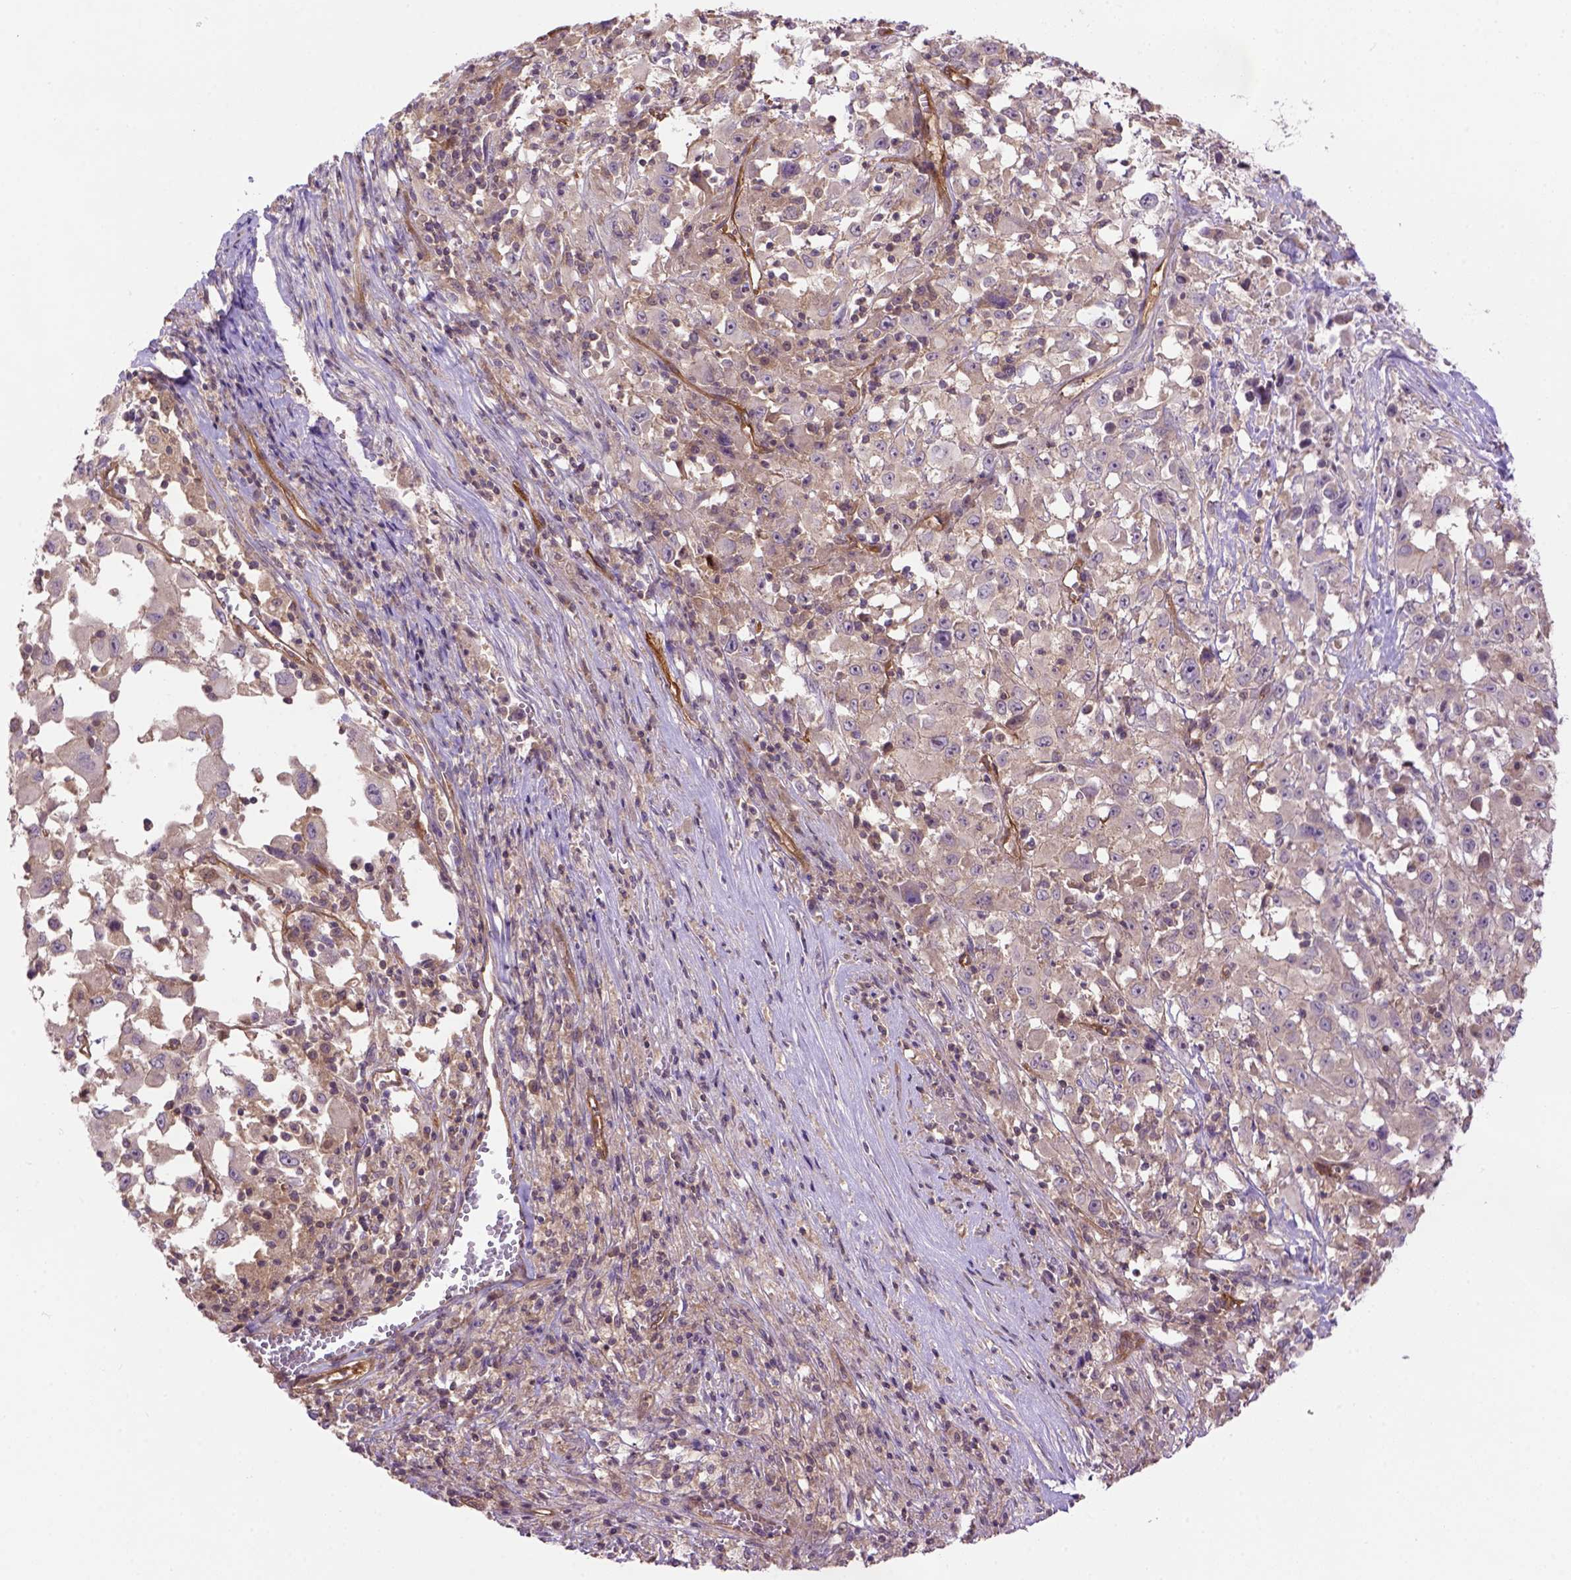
{"staining": {"intensity": "negative", "quantity": "none", "location": "none"}, "tissue": "melanoma", "cell_type": "Tumor cells", "image_type": "cancer", "snomed": [{"axis": "morphology", "description": "Malignant melanoma, Metastatic site"}, {"axis": "topography", "description": "Soft tissue"}], "caption": "This is a image of immunohistochemistry (IHC) staining of malignant melanoma (metastatic site), which shows no positivity in tumor cells.", "gene": "CASKIN2", "patient": {"sex": "male", "age": 50}}